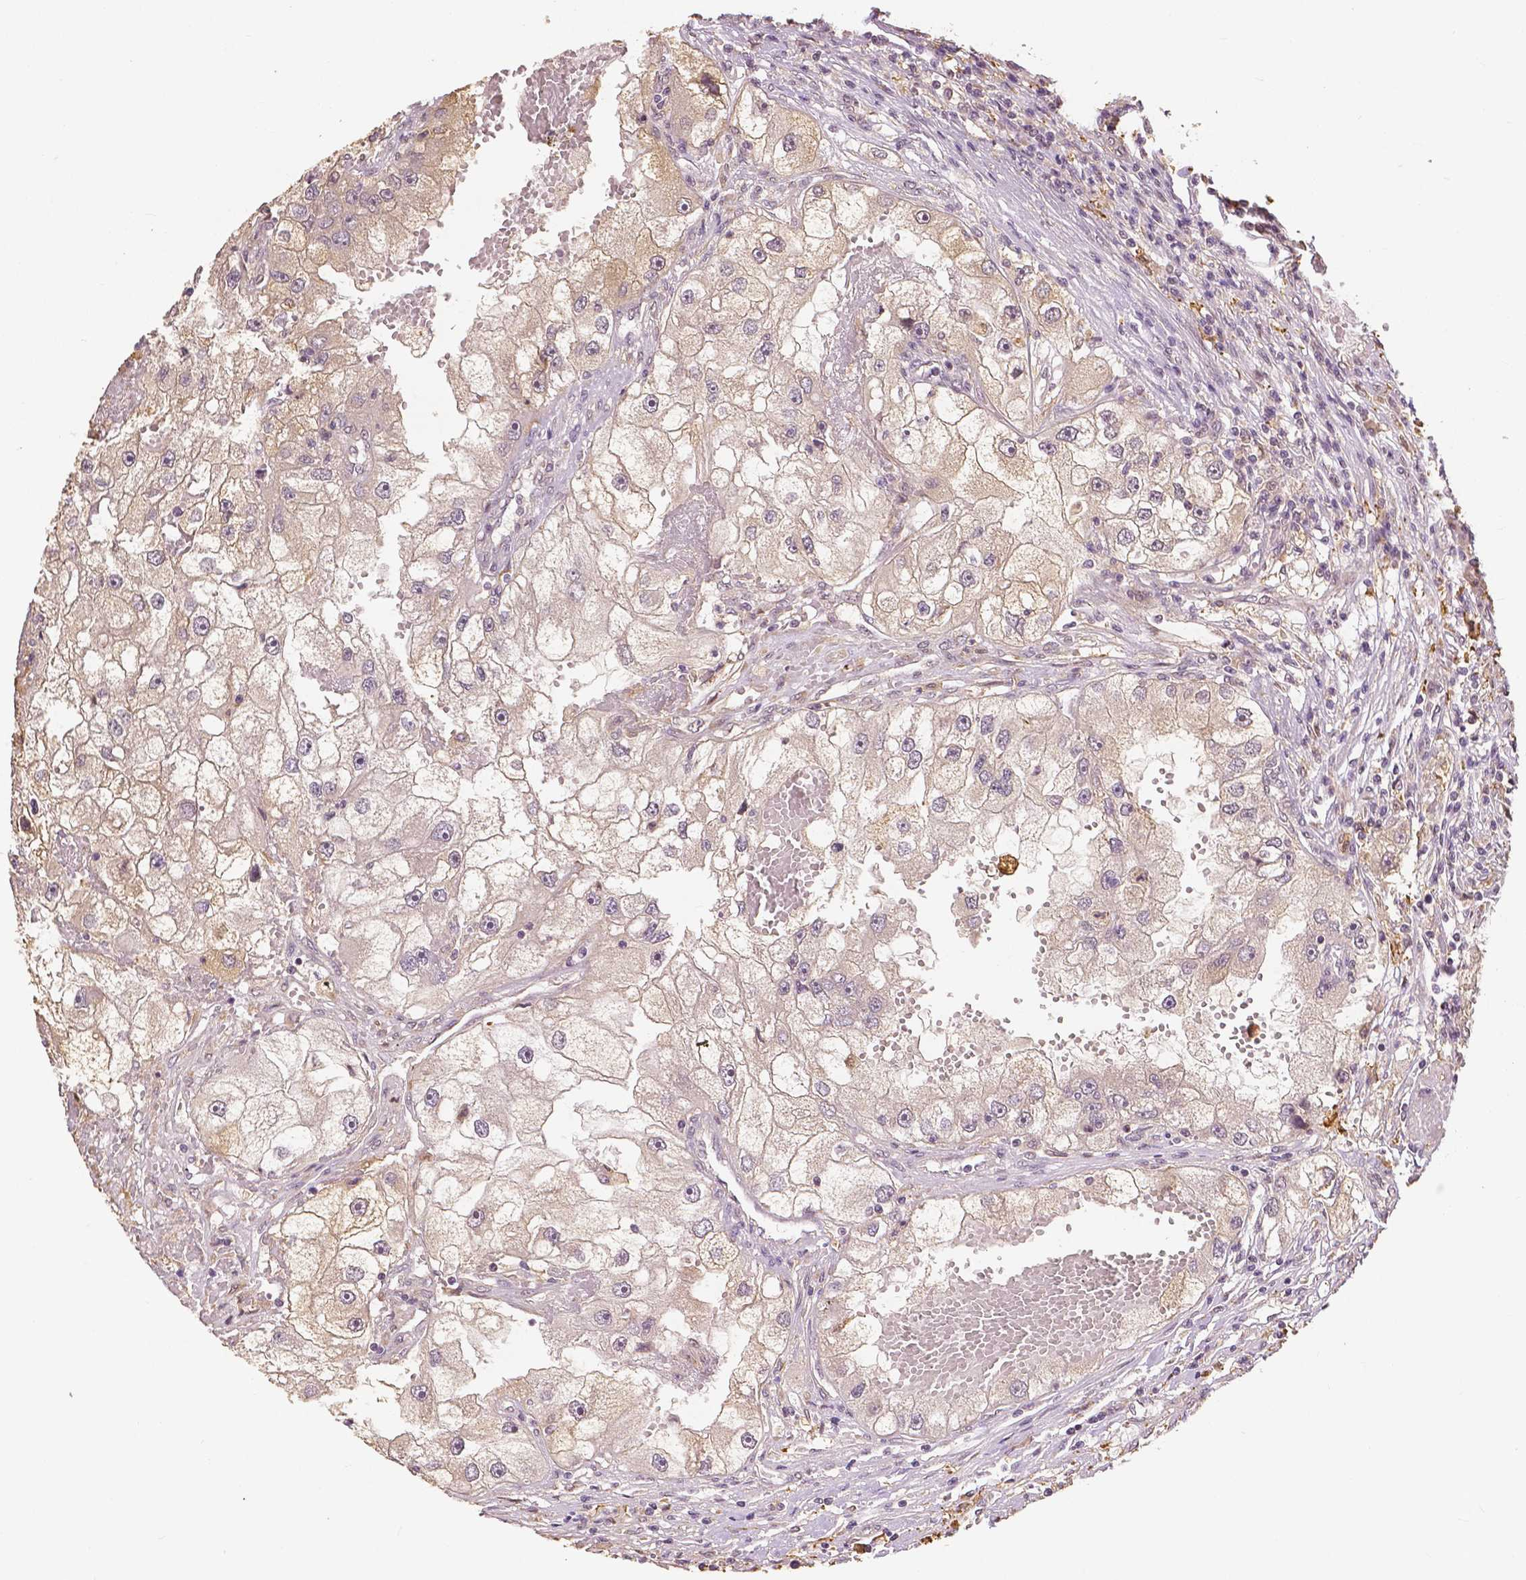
{"staining": {"intensity": "weak", "quantity": "25%-75%", "location": "cytoplasmic/membranous,nuclear"}, "tissue": "renal cancer", "cell_type": "Tumor cells", "image_type": "cancer", "snomed": [{"axis": "morphology", "description": "Adenocarcinoma, NOS"}, {"axis": "topography", "description": "Kidney"}], "caption": "High-power microscopy captured an immunohistochemistry micrograph of adenocarcinoma (renal), revealing weak cytoplasmic/membranous and nuclear expression in approximately 25%-75% of tumor cells.", "gene": "MAP1LC3B", "patient": {"sex": "male", "age": 63}}